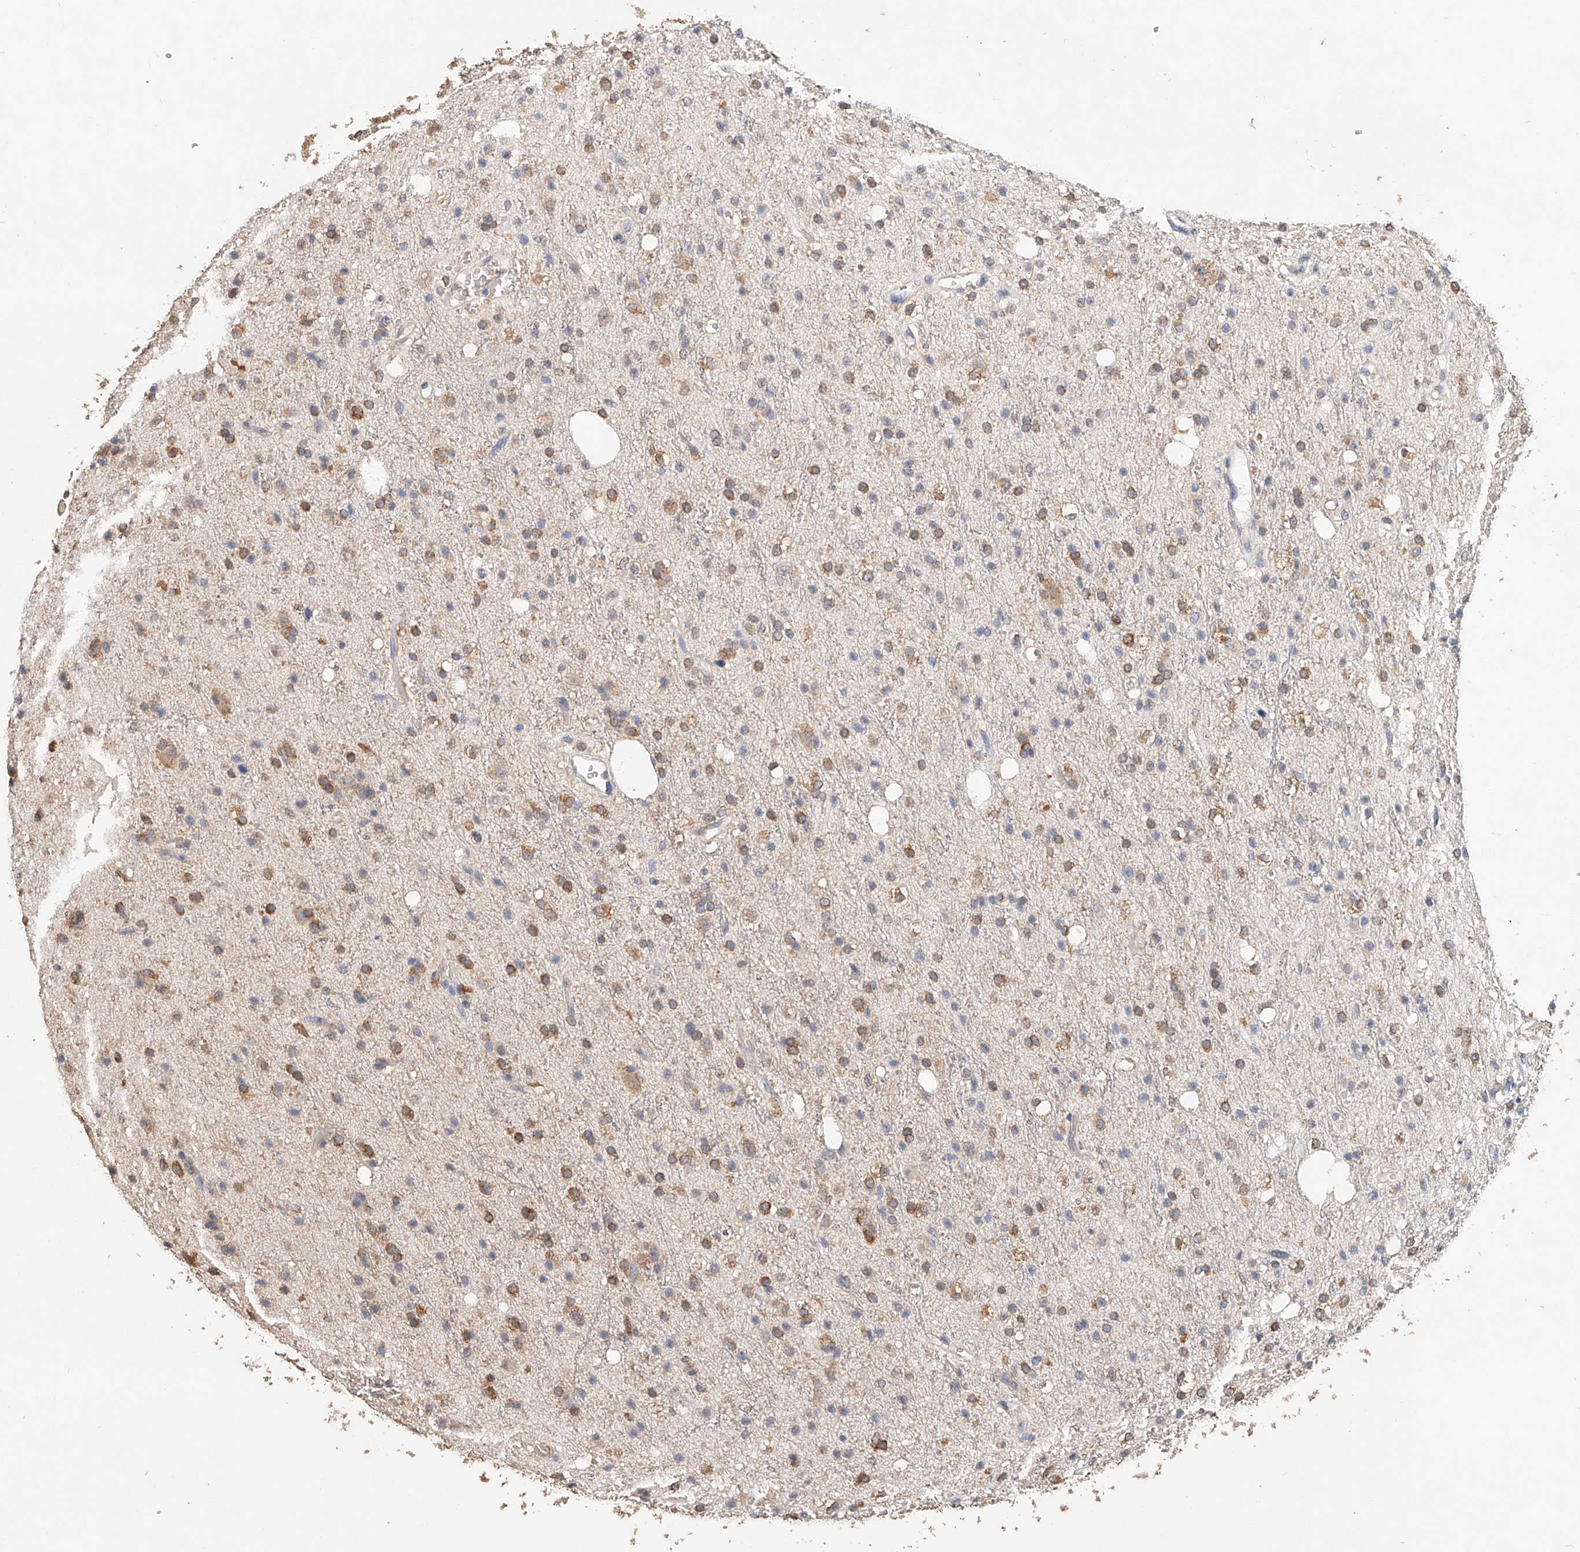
{"staining": {"intensity": "moderate", "quantity": "25%-75%", "location": "cytoplasmic/membranous"}, "tissue": "glioma", "cell_type": "Tumor cells", "image_type": "cancer", "snomed": [{"axis": "morphology", "description": "Glioma, malignant, High grade"}, {"axis": "topography", "description": "Brain"}], "caption": "Immunohistochemistry of high-grade glioma (malignant) demonstrates medium levels of moderate cytoplasmic/membranous staining in about 25%-75% of tumor cells.", "gene": "CERS4", "patient": {"sex": "male", "age": 47}}